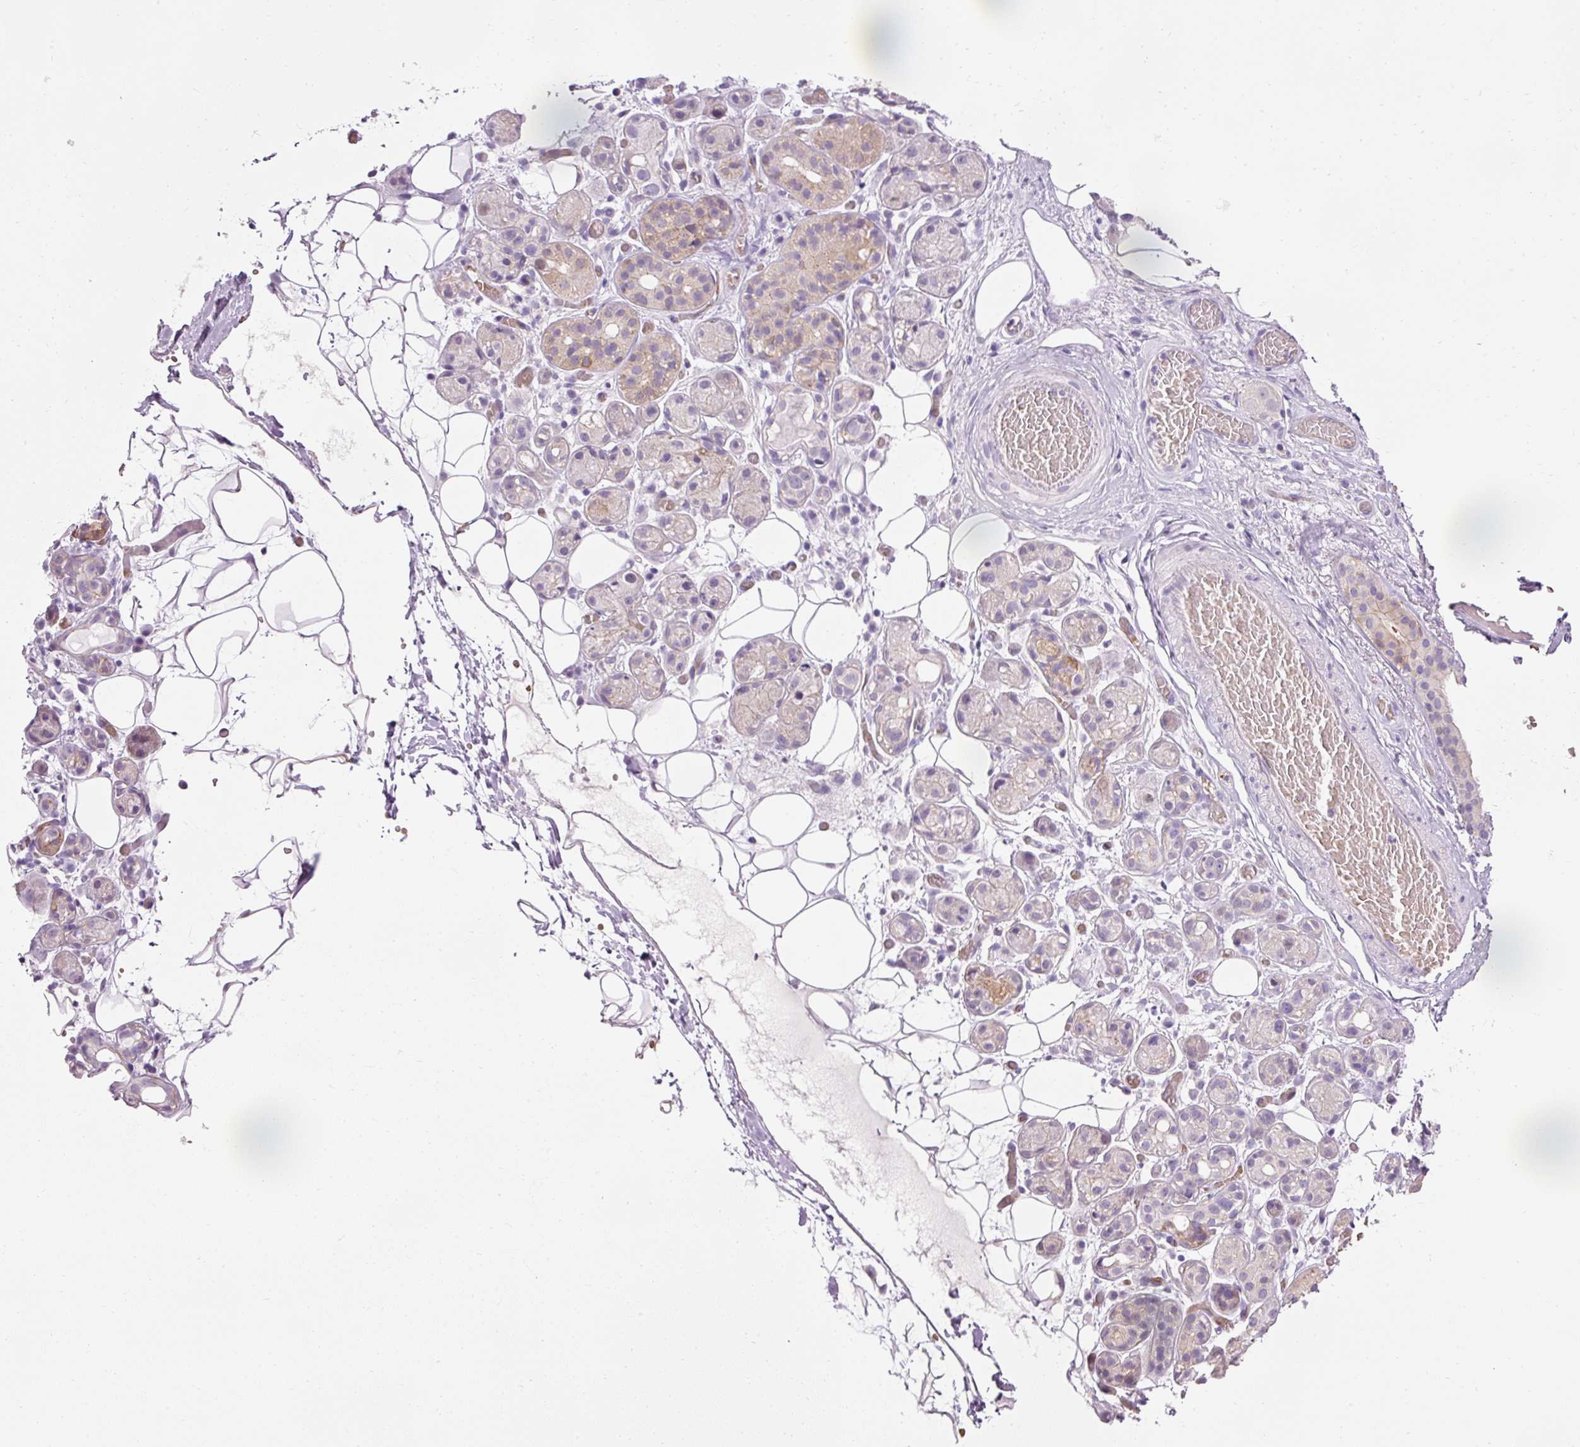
{"staining": {"intensity": "moderate", "quantity": "<25%", "location": "cytoplasmic/membranous"}, "tissue": "salivary gland", "cell_type": "Glandular cells", "image_type": "normal", "snomed": [{"axis": "morphology", "description": "Normal tissue, NOS"}, {"axis": "topography", "description": "Salivary gland"}], "caption": "Immunohistochemistry micrograph of normal salivary gland: human salivary gland stained using immunohistochemistry (IHC) reveals low levels of moderate protein expression localized specifically in the cytoplasmic/membranous of glandular cells, appearing as a cytoplasmic/membranous brown color.", "gene": "DHRS11", "patient": {"sex": "male", "age": 82}}